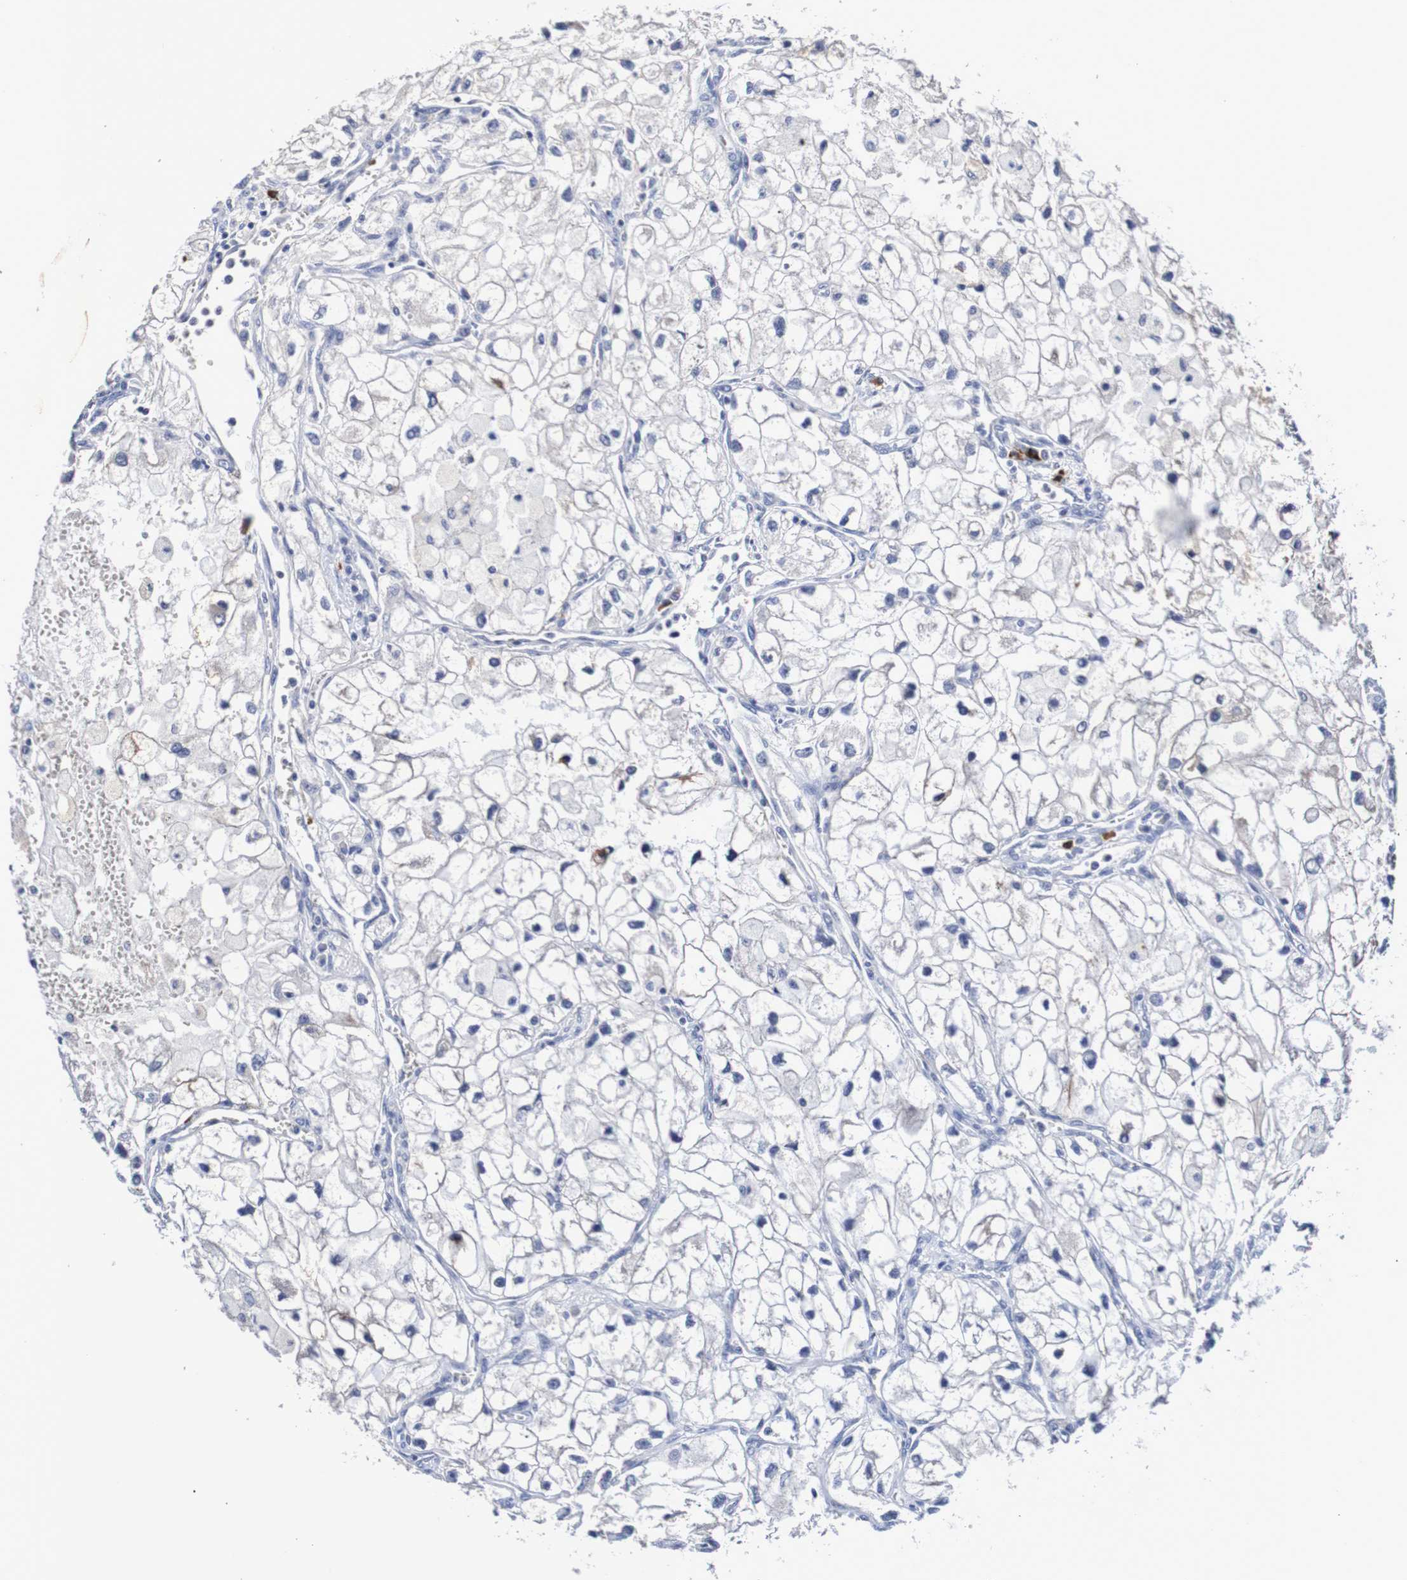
{"staining": {"intensity": "negative", "quantity": "none", "location": "none"}, "tissue": "renal cancer", "cell_type": "Tumor cells", "image_type": "cancer", "snomed": [{"axis": "morphology", "description": "Adenocarcinoma, NOS"}, {"axis": "topography", "description": "Kidney"}], "caption": "Immunohistochemical staining of human renal cancer exhibits no significant expression in tumor cells.", "gene": "ACVR1C", "patient": {"sex": "female", "age": 70}}